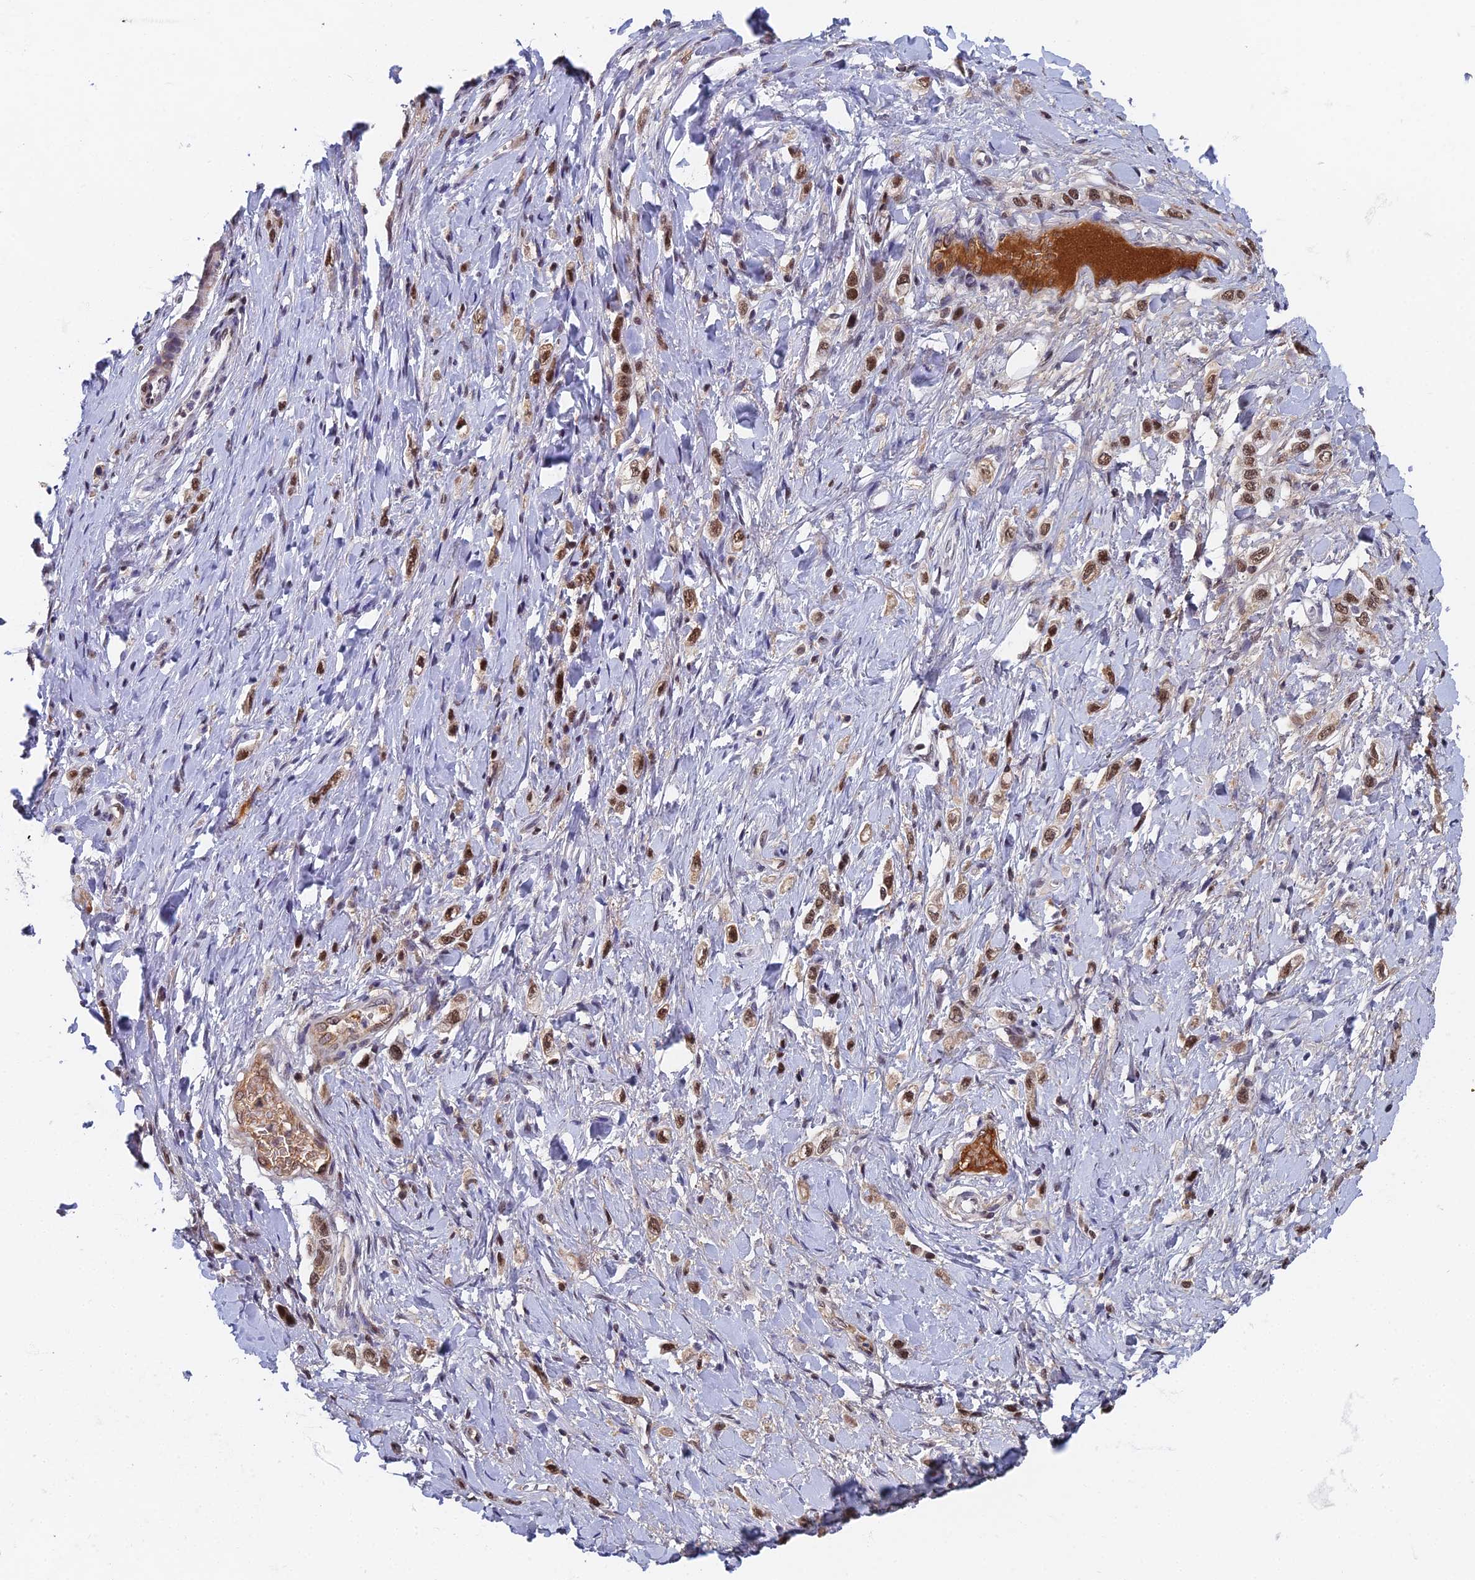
{"staining": {"intensity": "moderate", "quantity": ">75%", "location": "nuclear"}, "tissue": "stomach cancer", "cell_type": "Tumor cells", "image_type": "cancer", "snomed": [{"axis": "morphology", "description": "Adenocarcinoma, NOS"}, {"axis": "topography", "description": "Stomach"}], "caption": "DAB immunohistochemical staining of human stomach adenocarcinoma displays moderate nuclear protein staining in about >75% of tumor cells.", "gene": "TAF13", "patient": {"sex": "female", "age": 65}}